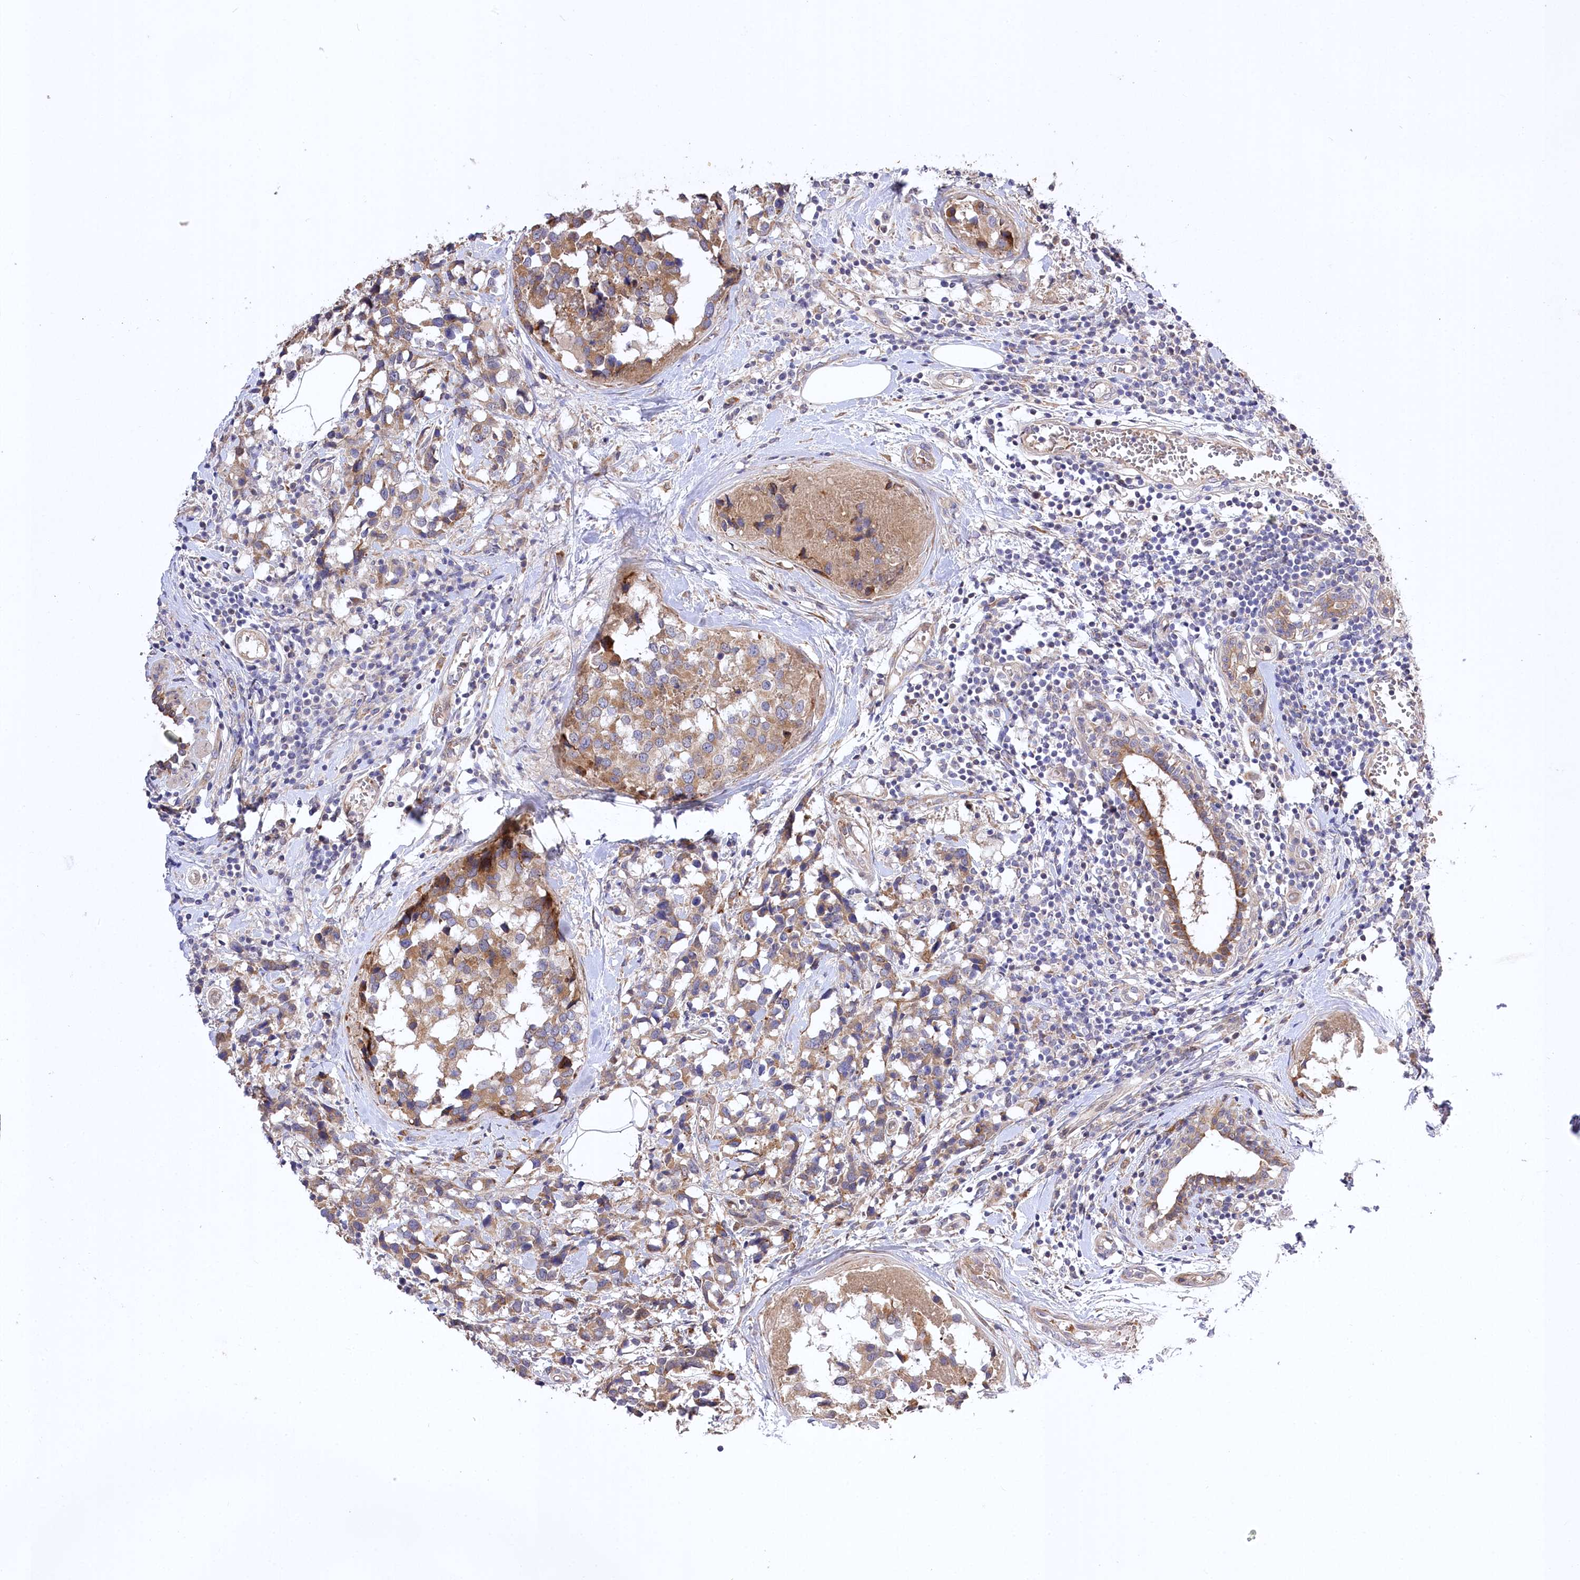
{"staining": {"intensity": "moderate", "quantity": ">75%", "location": "cytoplasmic/membranous"}, "tissue": "breast cancer", "cell_type": "Tumor cells", "image_type": "cancer", "snomed": [{"axis": "morphology", "description": "Lobular carcinoma"}, {"axis": "topography", "description": "Breast"}], "caption": "High-power microscopy captured an immunohistochemistry (IHC) histopathology image of breast lobular carcinoma, revealing moderate cytoplasmic/membranous staining in about >75% of tumor cells.", "gene": "TRUB1", "patient": {"sex": "female", "age": 59}}